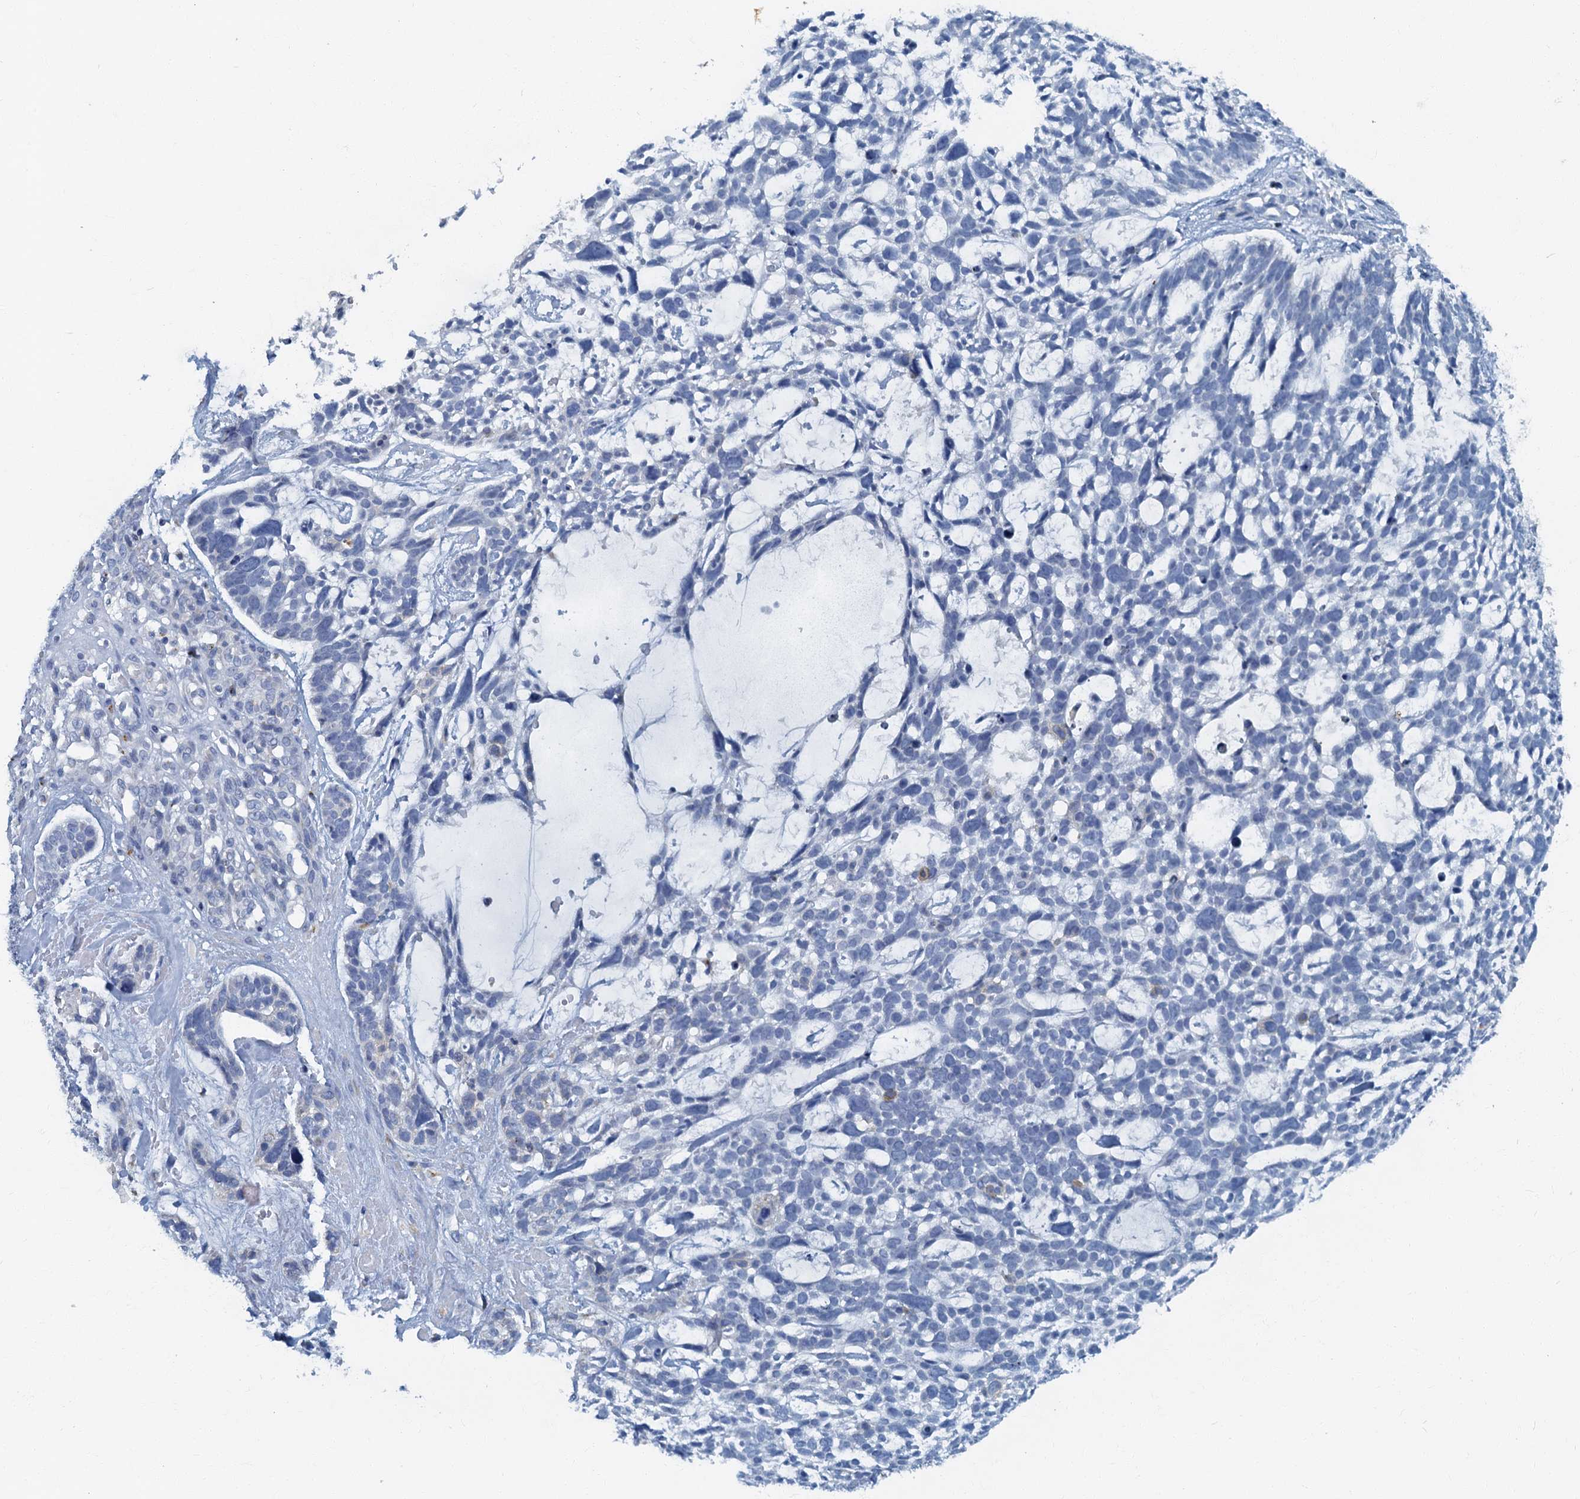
{"staining": {"intensity": "negative", "quantity": "none", "location": "none"}, "tissue": "skin cancer", "cell_type": "Tumor cells", "image_type": "cancer", "snomed": [{"axis": "morphology", "description": "Basal cell carcinoma"}, {"axis": "topography", "description": "Skin"}], "caption": "High magnification brightfield microscopy of skin cancer stained with DAB (brown) and counterstained with hematoxylin (blue): tumor cells show no significant expression.", "gene": "LYPD3", "patient": {"sex": "male", "age": 88}}